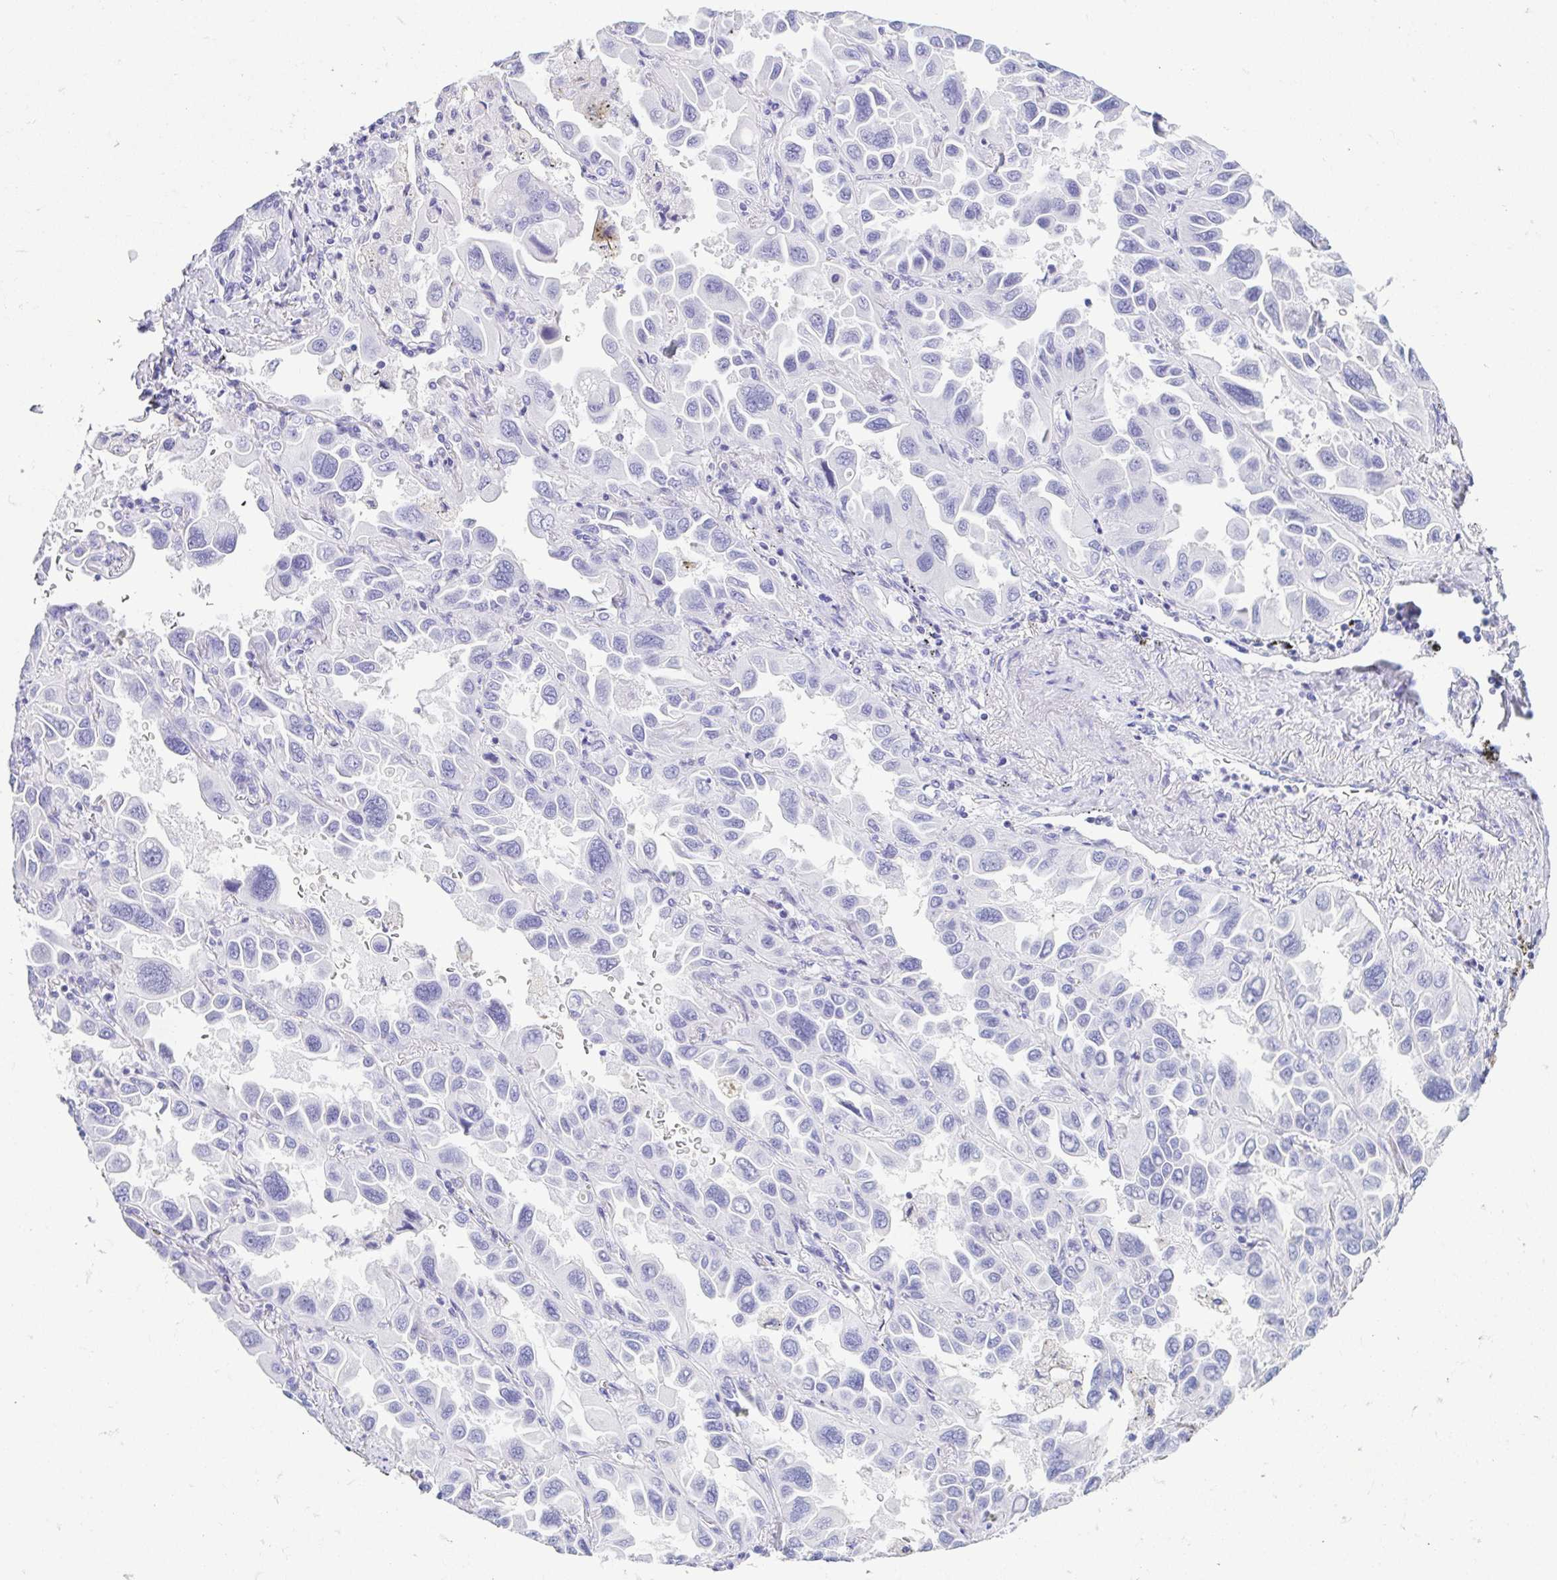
{"staining": {"intensity": "negative", "quantity": "none", "location": "none"}, "tissue": "lung cancer", "cell_type": "Tumor cells", "image_type": "cancer", "snomed": [{"axis": "morphology", "description": "Adenocarcinoma, NOS"}, {"axis": "topography", "description": "Lung"}], "caption": "IHC micrograph of lung adenocarcinoma stained for a protein (brown), which exhibits no expression in tumor cells.", "gene": "GKN1", "patient": {"sex": "male", "age": 64}}